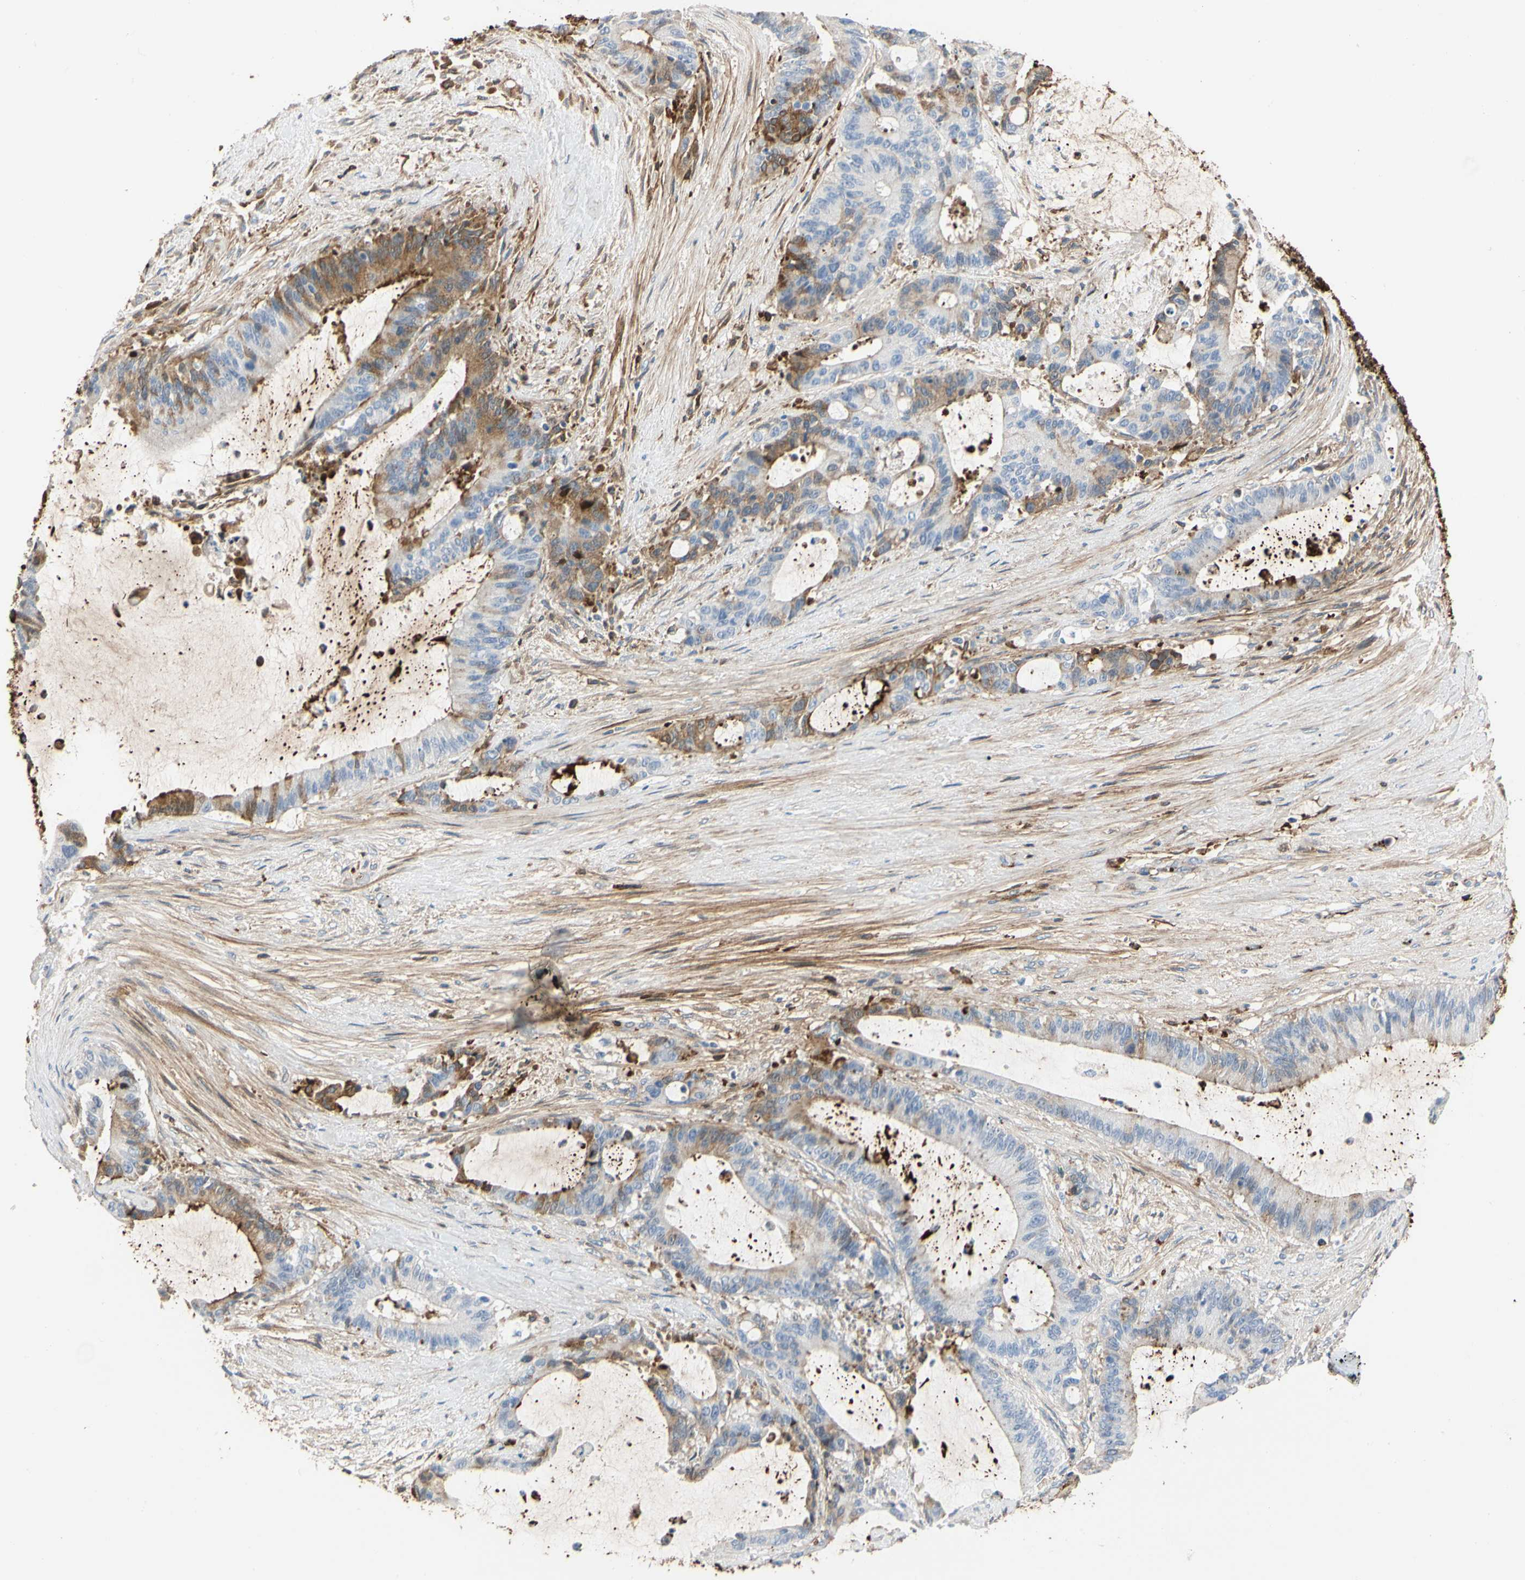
{"staining": {"intensity": "moderate", "quantity": "<25%", "location": "cytoplasmic/membranous"}, "tissue": "liver cancer", "cell_type": "Tumor cells", "image_type": "cancer", "snomed": [{"axis": "morphology", "description": "Cholangiocarcinoma"}, {"axis": "topography", "description": "Liver"}], "caption": "Moderate cytoplasmic/membranous expression for a protein is seen in about <25% of tumor cells of liver cholangiocarcinoma using IHC.", "gene": "FGB", "patient": {"sex": "female", "age": 73}}